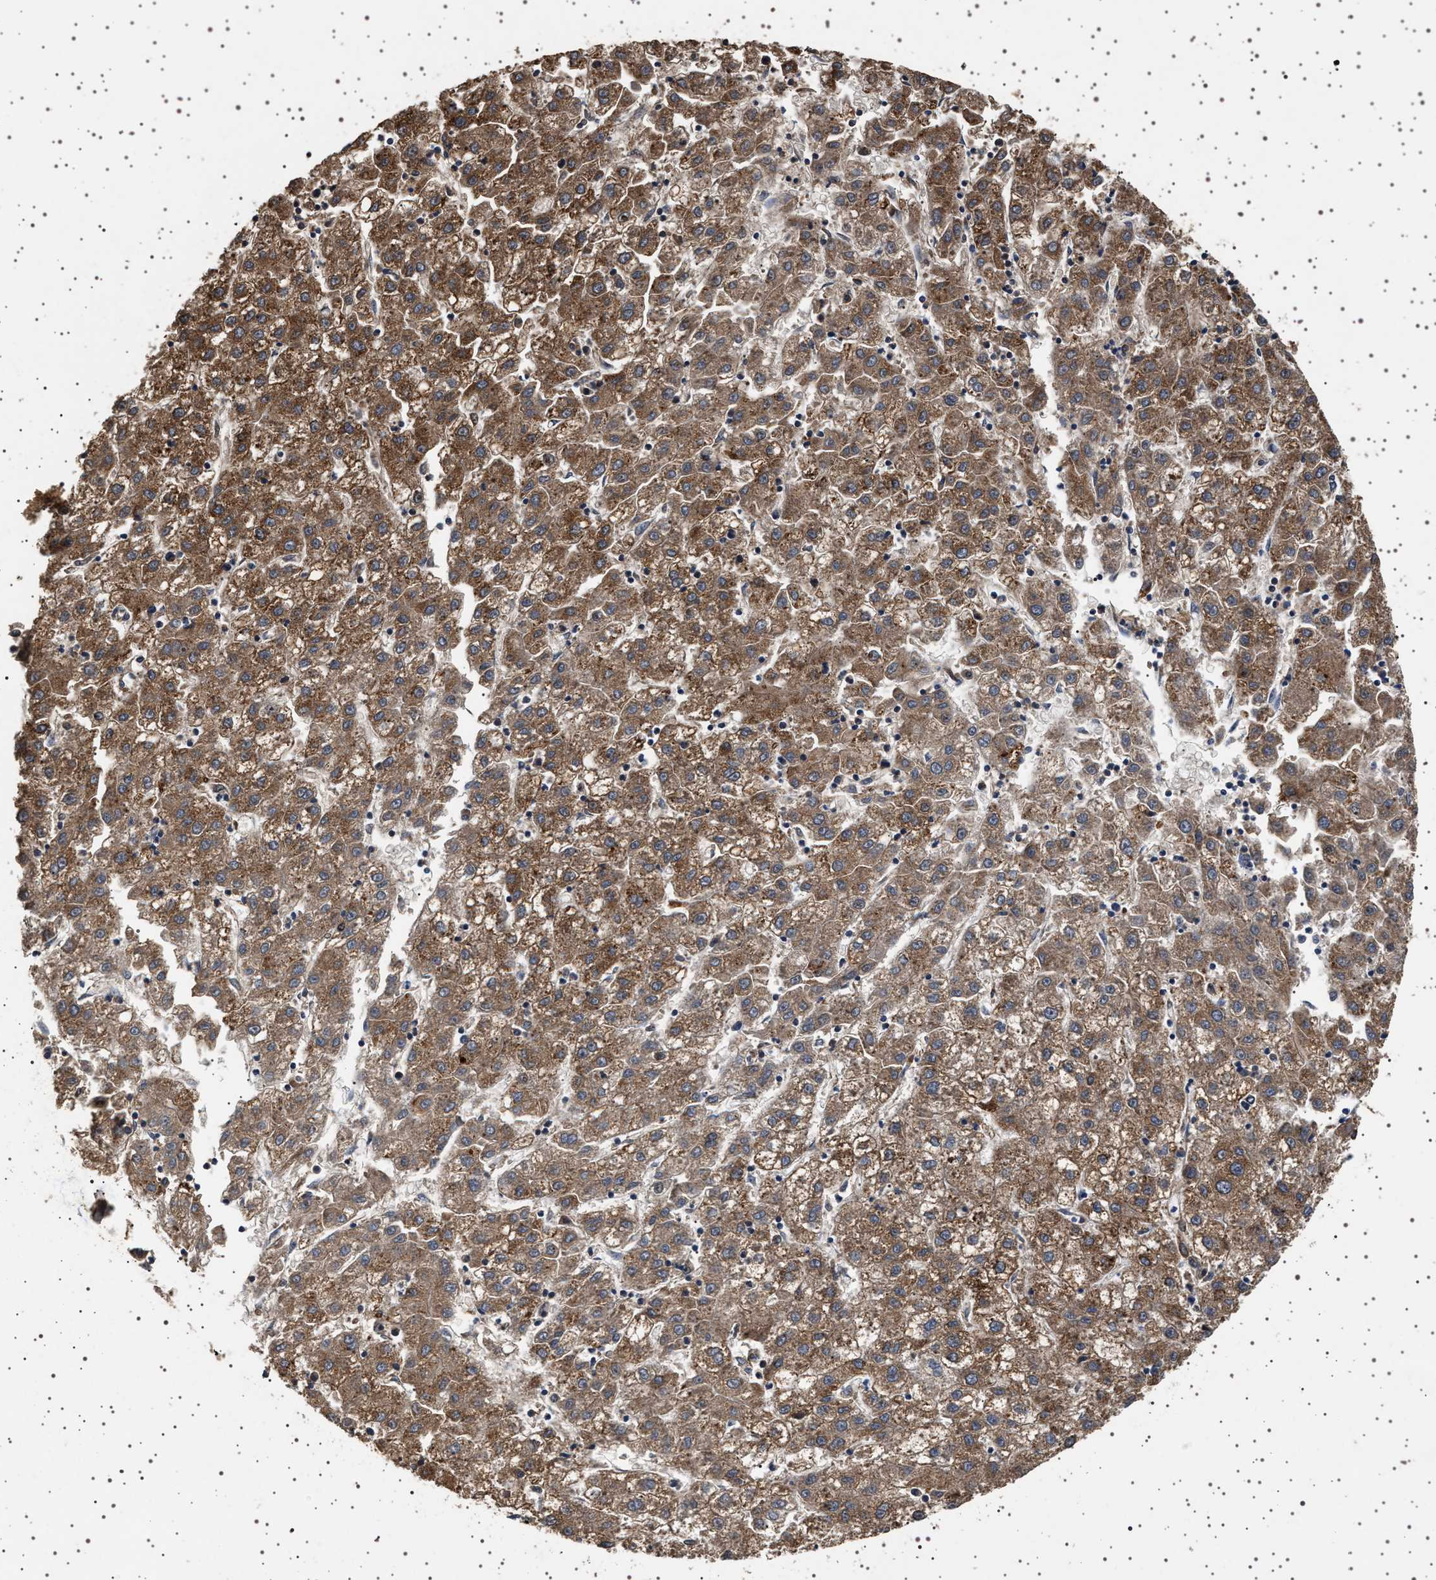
{"staining": {"intensity": "moderate", "quantity": ">75%", "location": "cytoplasmic/membranous"}, "tissue": "liver cancer", "cell_type": "Tumor cells", "image_type": "cancer", "snomed": [{"axis": "morphology", "description": "Carcinoma, Hepatocellular, NOS"}, {"axis": "topography", "description": "Liver"}], "caption": "Immunohistochemical staining of liver hepatocellular carcinoma demonstrates moderate cytoplasmic/membranous protein positivity in approximately >75% of tumor cells.", "gene": "GUCY1B1", "patient": {"sex": "male", "age": 72}}